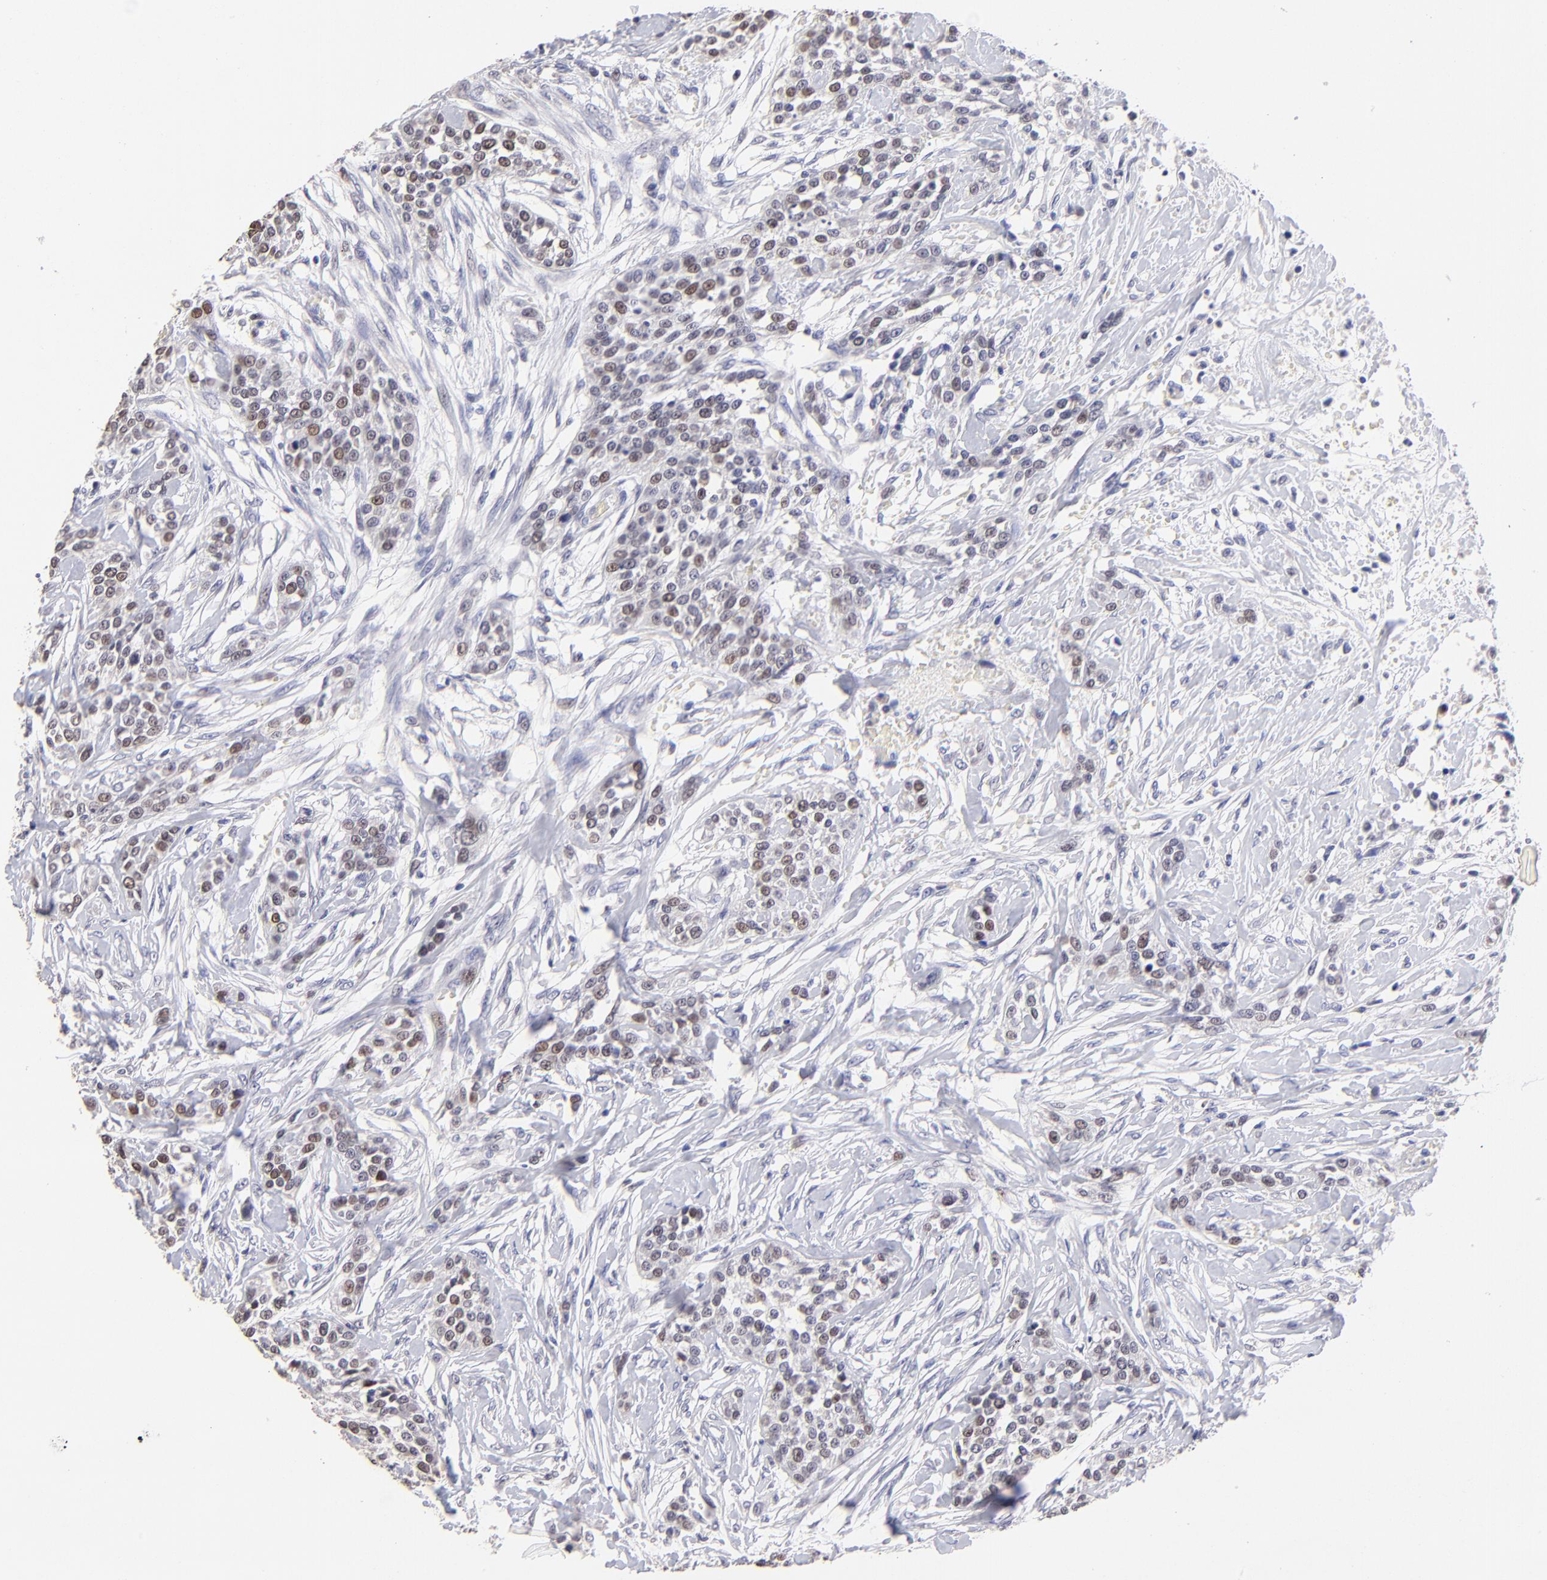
{"staining": {"intensity": "weak", "quantity": "<25%", "location": "nuclear"}, "tissue": "urothelial cancer", "cell_type": "Tumor cells", "image_type": "cancer", "snomed": [{"axis": "morphology", "description": "Urothelial carcinoma, High grade"}, {"axis": "topography", "description": "Urinary bladder"}], "caption": "Urothelial carcinoma (high-grade) stained for a protein using IHC displays no positivity tumor cells.", "gene": "DNMT1", "patient": {"sex": "male", "age": 56}}